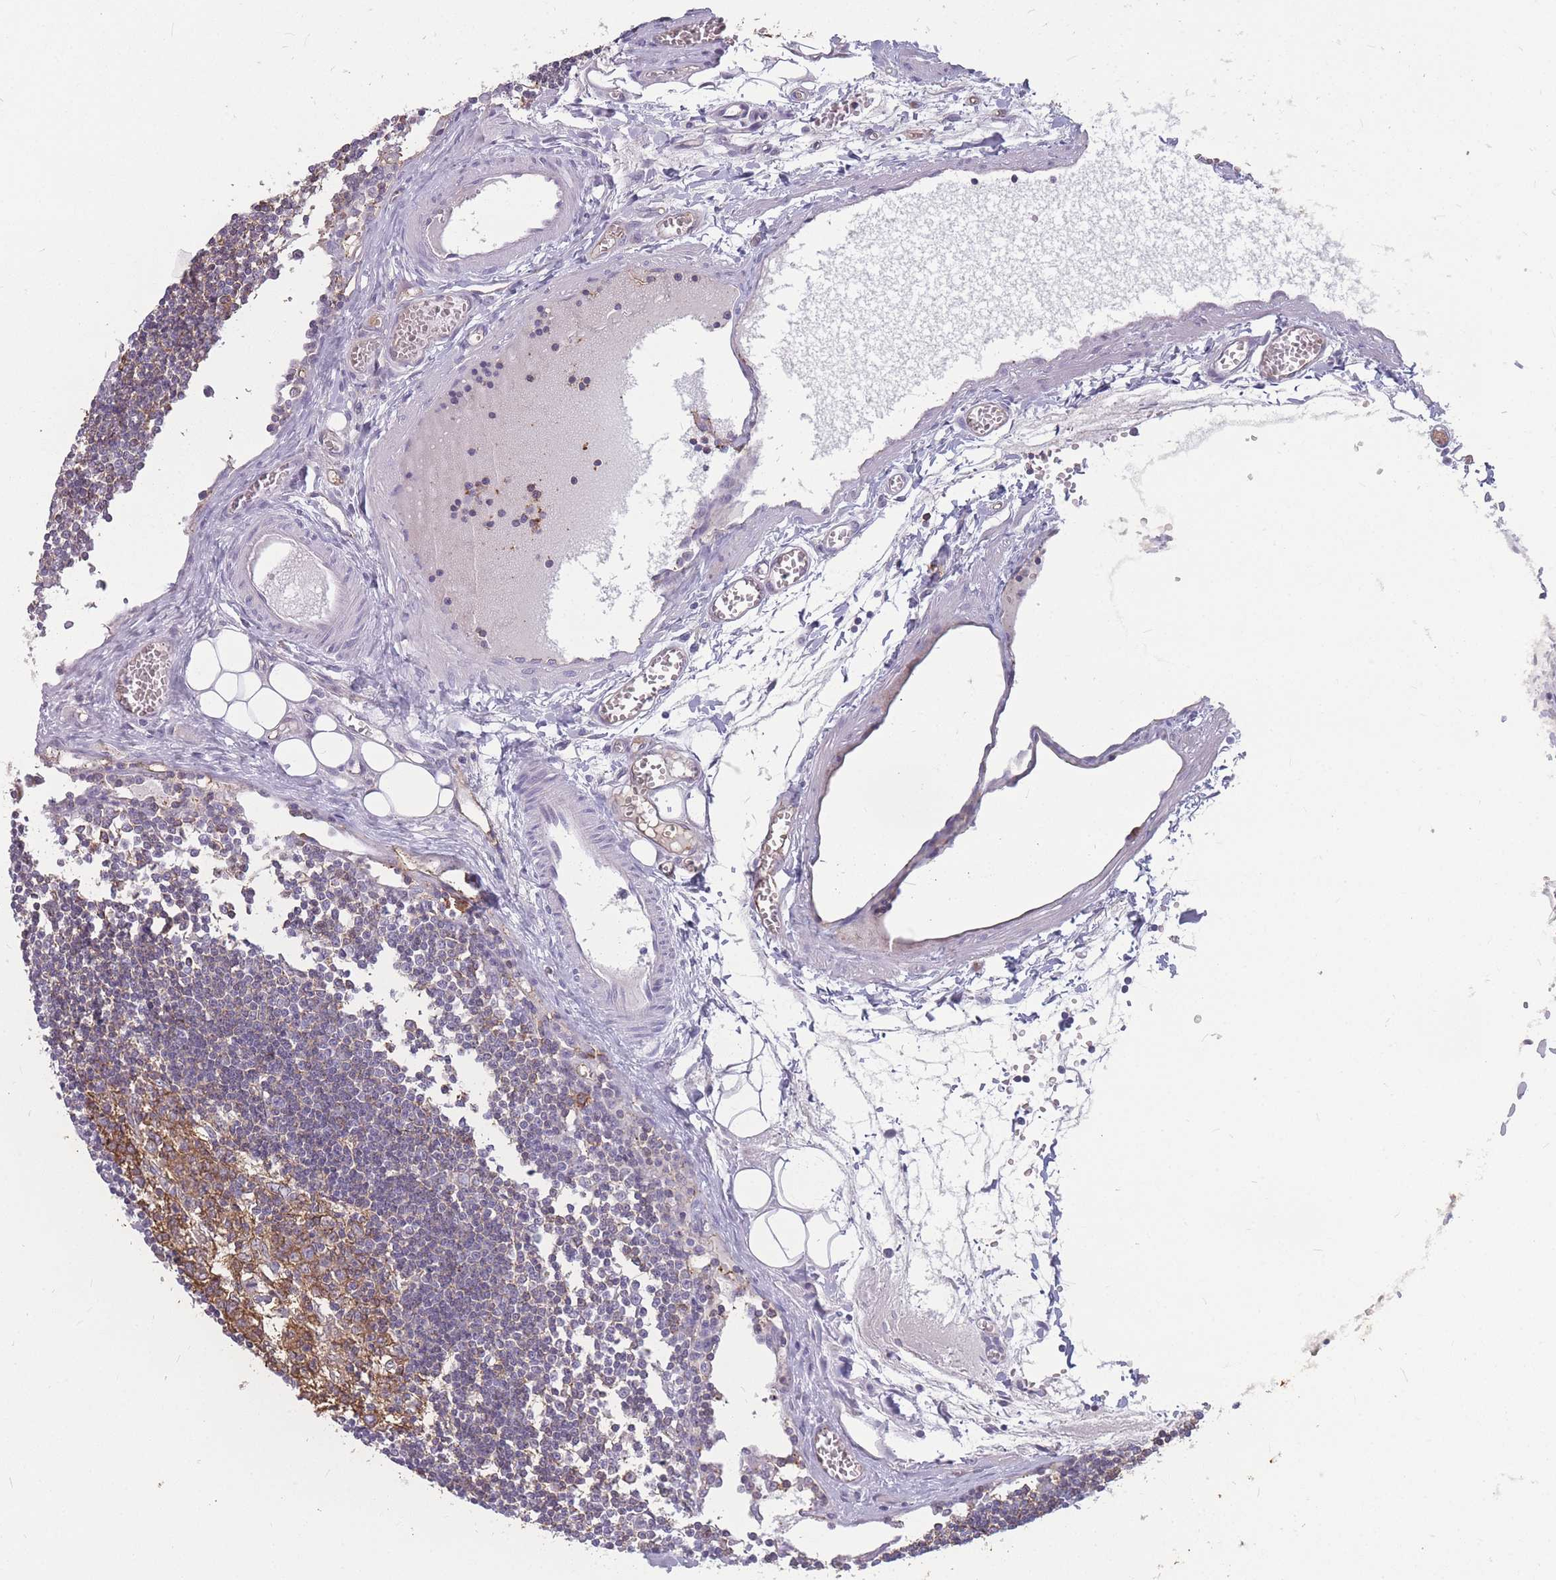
{"staining": {"intensity": "moderate", "quantity": ">75%", "location": "cytoplasmic/membranous"}, "tissue": "lymph node", "cell_type": "Germinal center cells", "image_type": "normal", "snomed": [{"axis": "morphology", "description": "Normal tissue, NOS"}, {"axis": "topography", "description": "Lymph node"}], "caption": "Immunohistochemical staining of normal lymph node reveals moderate cytoplasmic/membranous protein positivity in about >75% of germinal center cells. (Brightfield microscopy of DAB IHC at high magnification).", "gene": "GNA11", "patient": {"sex": "female", "age": 11}}